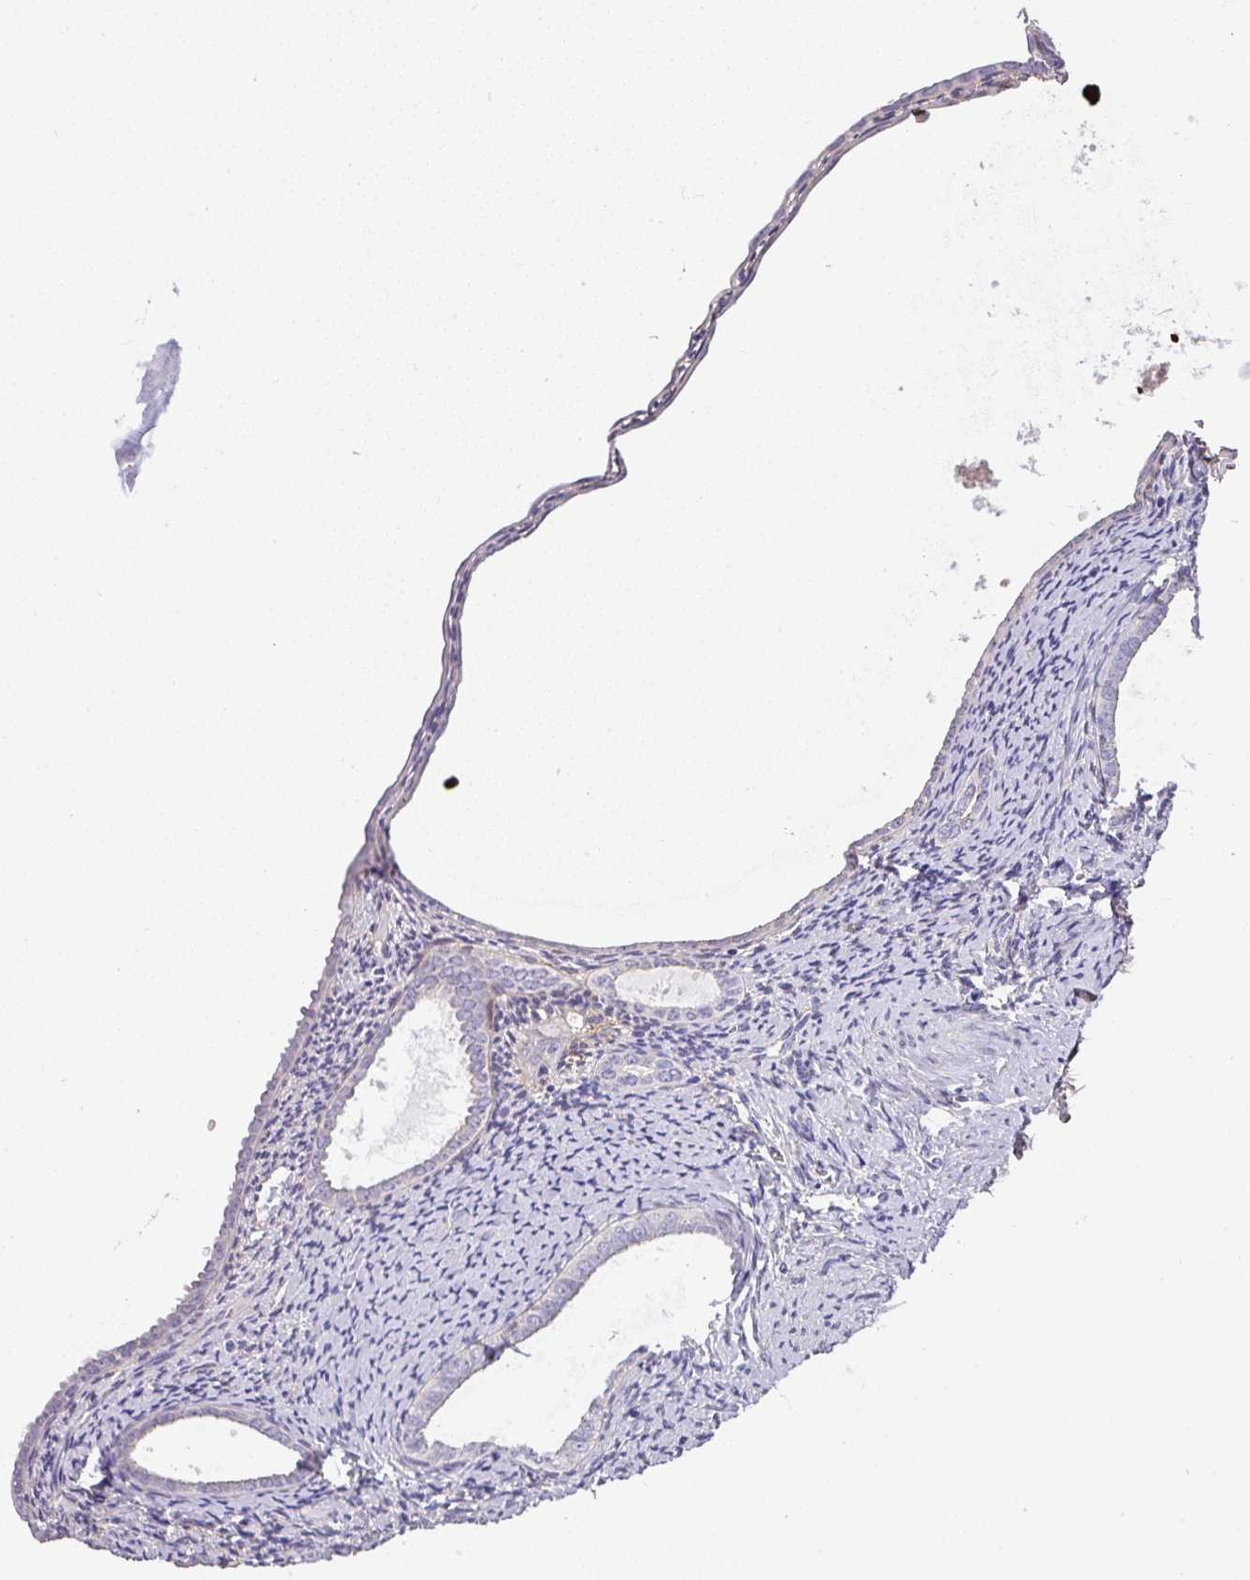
{"staining": {"intensity": "negative", "quantity": "none", "location": "none"}, "tissue": "endometrium", "cell_type": "Cells in endometrial stroma", "image_type": "normal", "snomed": [{"axis": "morphology", "description": "Normal tissue, NOS"}, {"axis": "topography", "description": "Endometrium"}], "caption": "Immunohistochemistry photomicrograph of normal endometrium stained for a protein (brown), which displays no expression in cells in endometrial stroma. (DAB immunohistochemistry (IHC) visualized using brightfield microscopy, high magnification).", "gene": "PARD6G", "patient": {"sex": "female", "age": 63}}